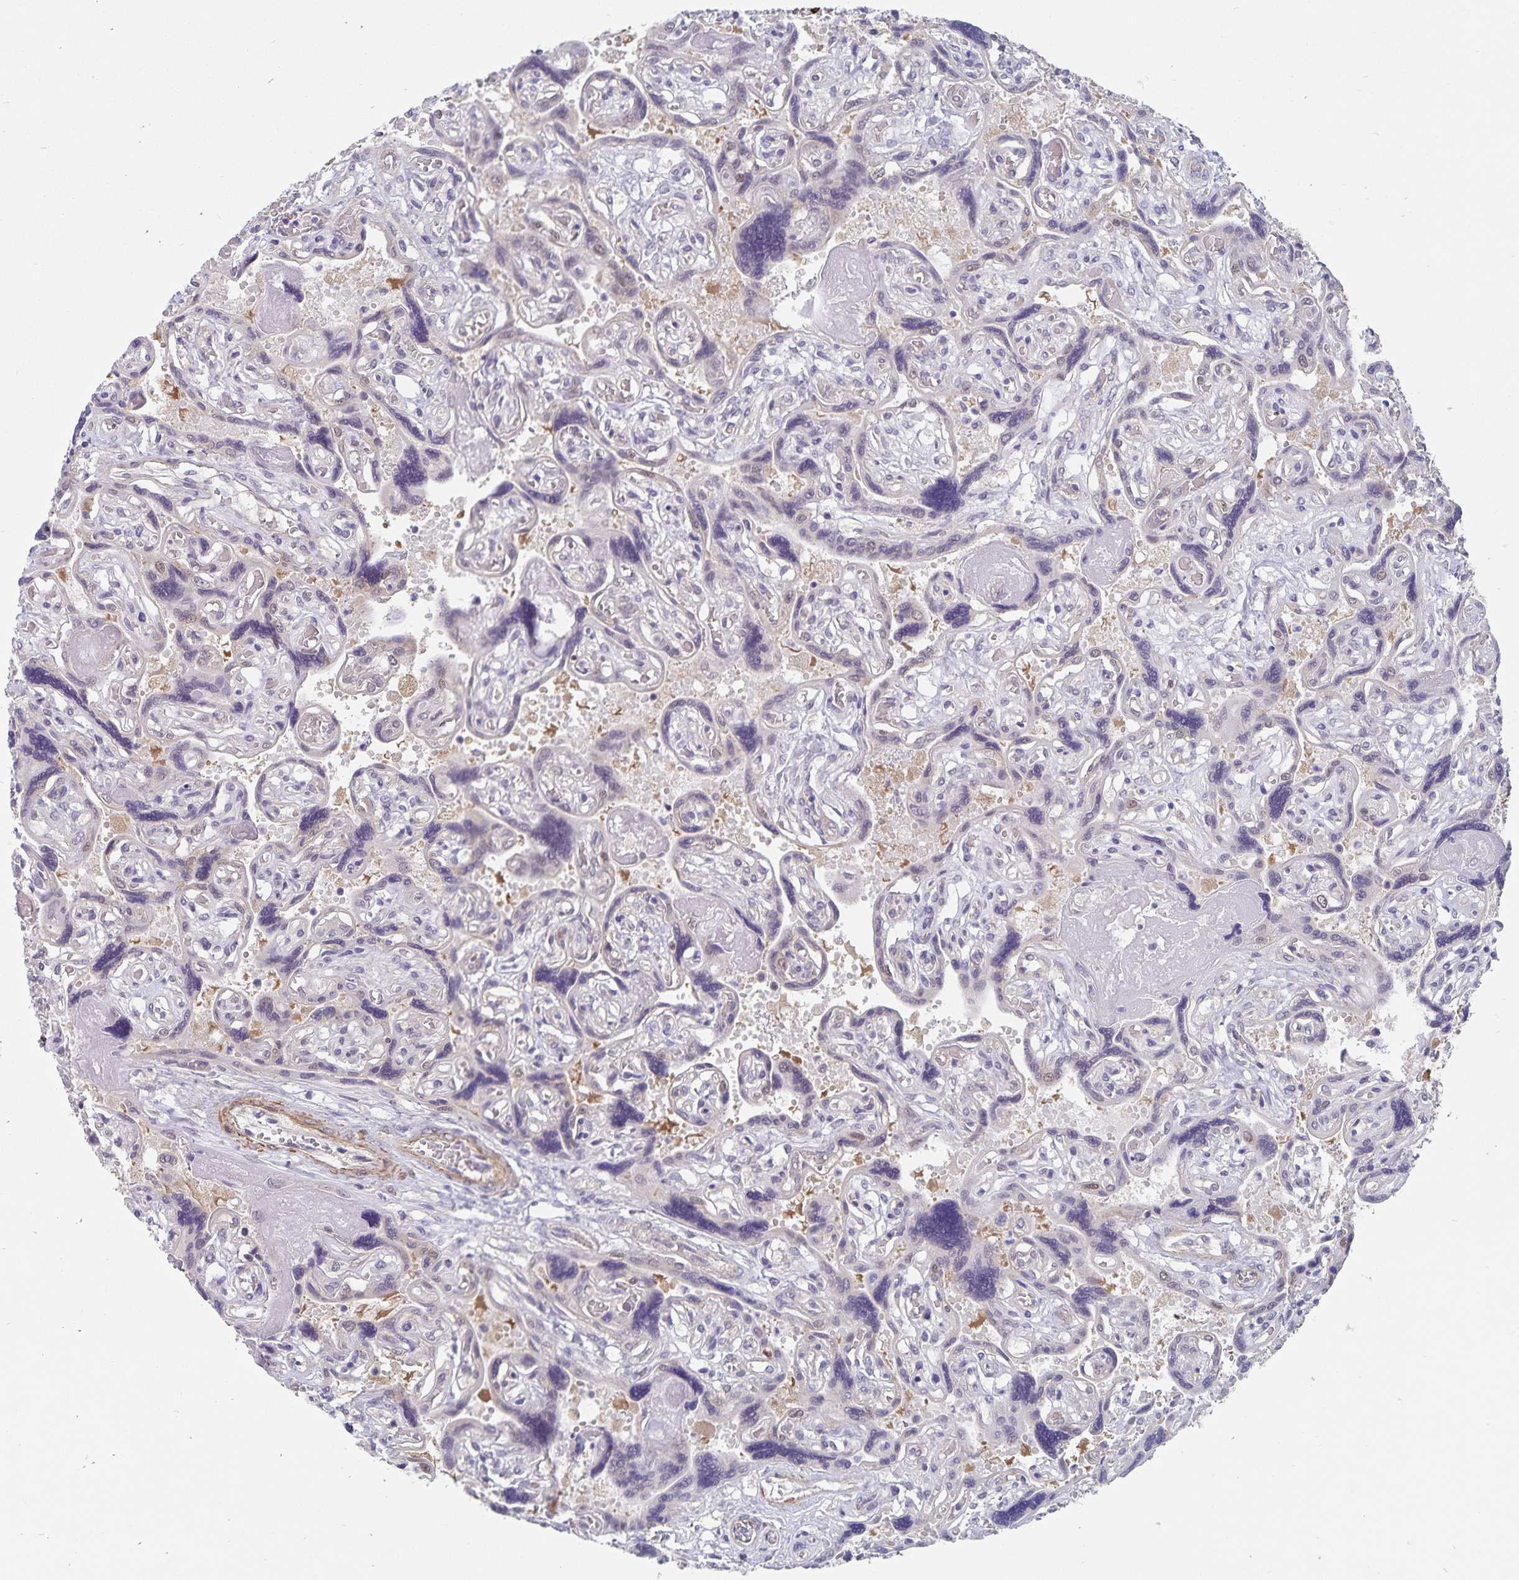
{"staining": {"intensity": "moderate", "quantity": ">75%", "location": "nuclear"}, "tissue": "placenta", "cell_type": "Decidual cells", "image_type": "normal", "snomed": [{"axis": "morphology", "description": "Normal tissue, NOS"}, {"axis": "topography", "description": "Placenta"}], "caption": "Protein analysis of normal placenta demonstrates moderate nuclear staining in approximately >75% of decidual cells. The protein of interest is shown in brown color, while the nuclei are stained blue.", "gene": "BAG6", "patient": {"sex": "female", "age": 32}}